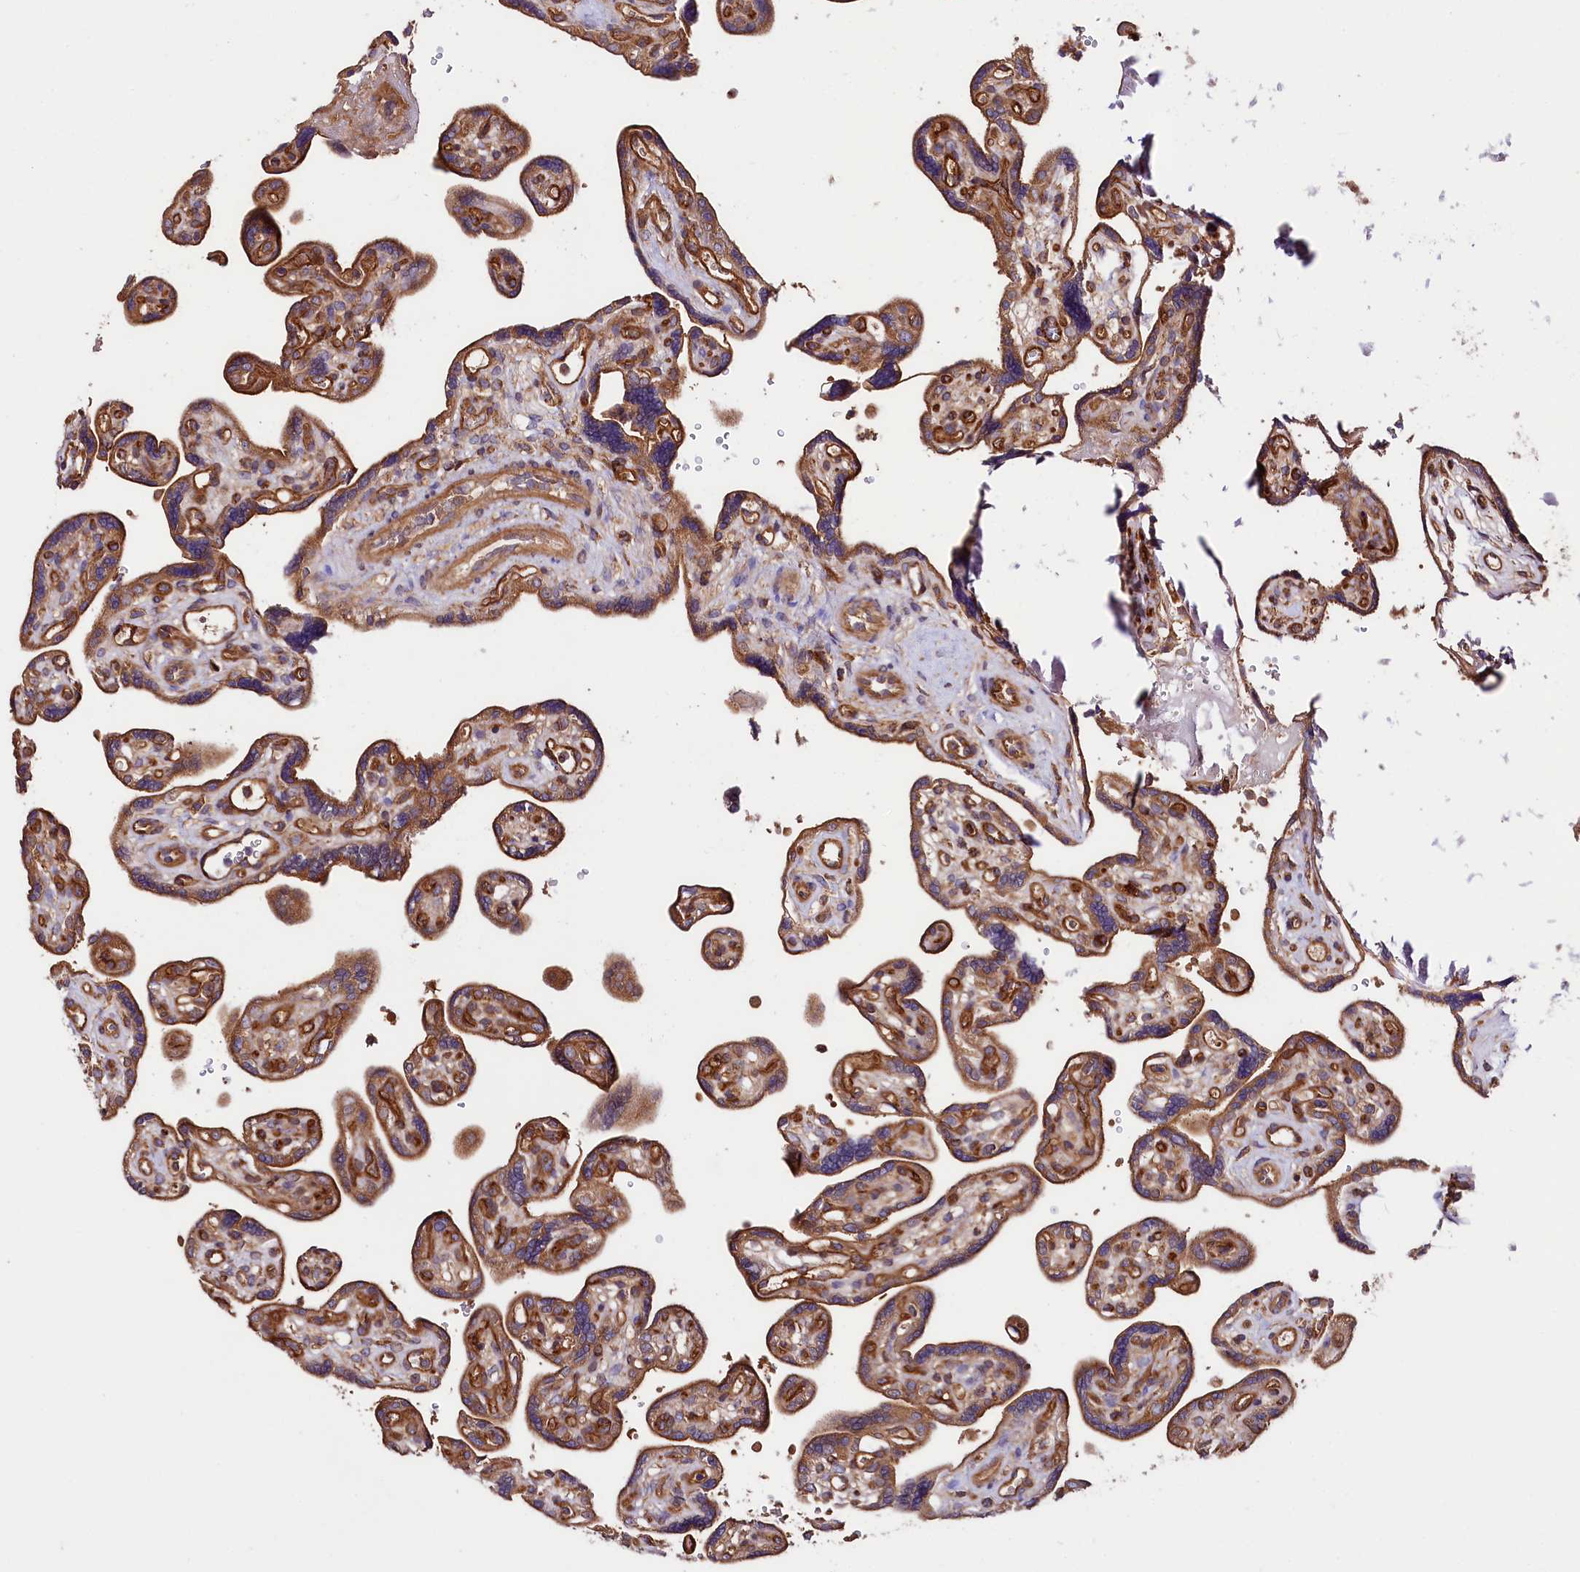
{"staining": {"intensity": "moderate", "quantity": ">75%", "location": "cytoplasmic/membranous"}, "tissue": "placenta", "cell_type": "Trophoblastic cells", "image_type": "normal", "snomed": [{"axis": "morphology", "description": "Normal tissue, NOS"}, {"axis": "topography", "description": "Placenta"}], "caption": "A high-resolution photomicrograph shows immunohistochemistry (IHC) staining of unremarkable placenta, which exhibits moderate cytoplasmic/membranous positivity in approximately >75% of trophoblastic cells. Using DAB (brown) and hematoxylin (blue) stains, captured at high magnification using brightfield microscopy.", "gene": "CEP295", "patient": {"sex": "female", "age": 39}}